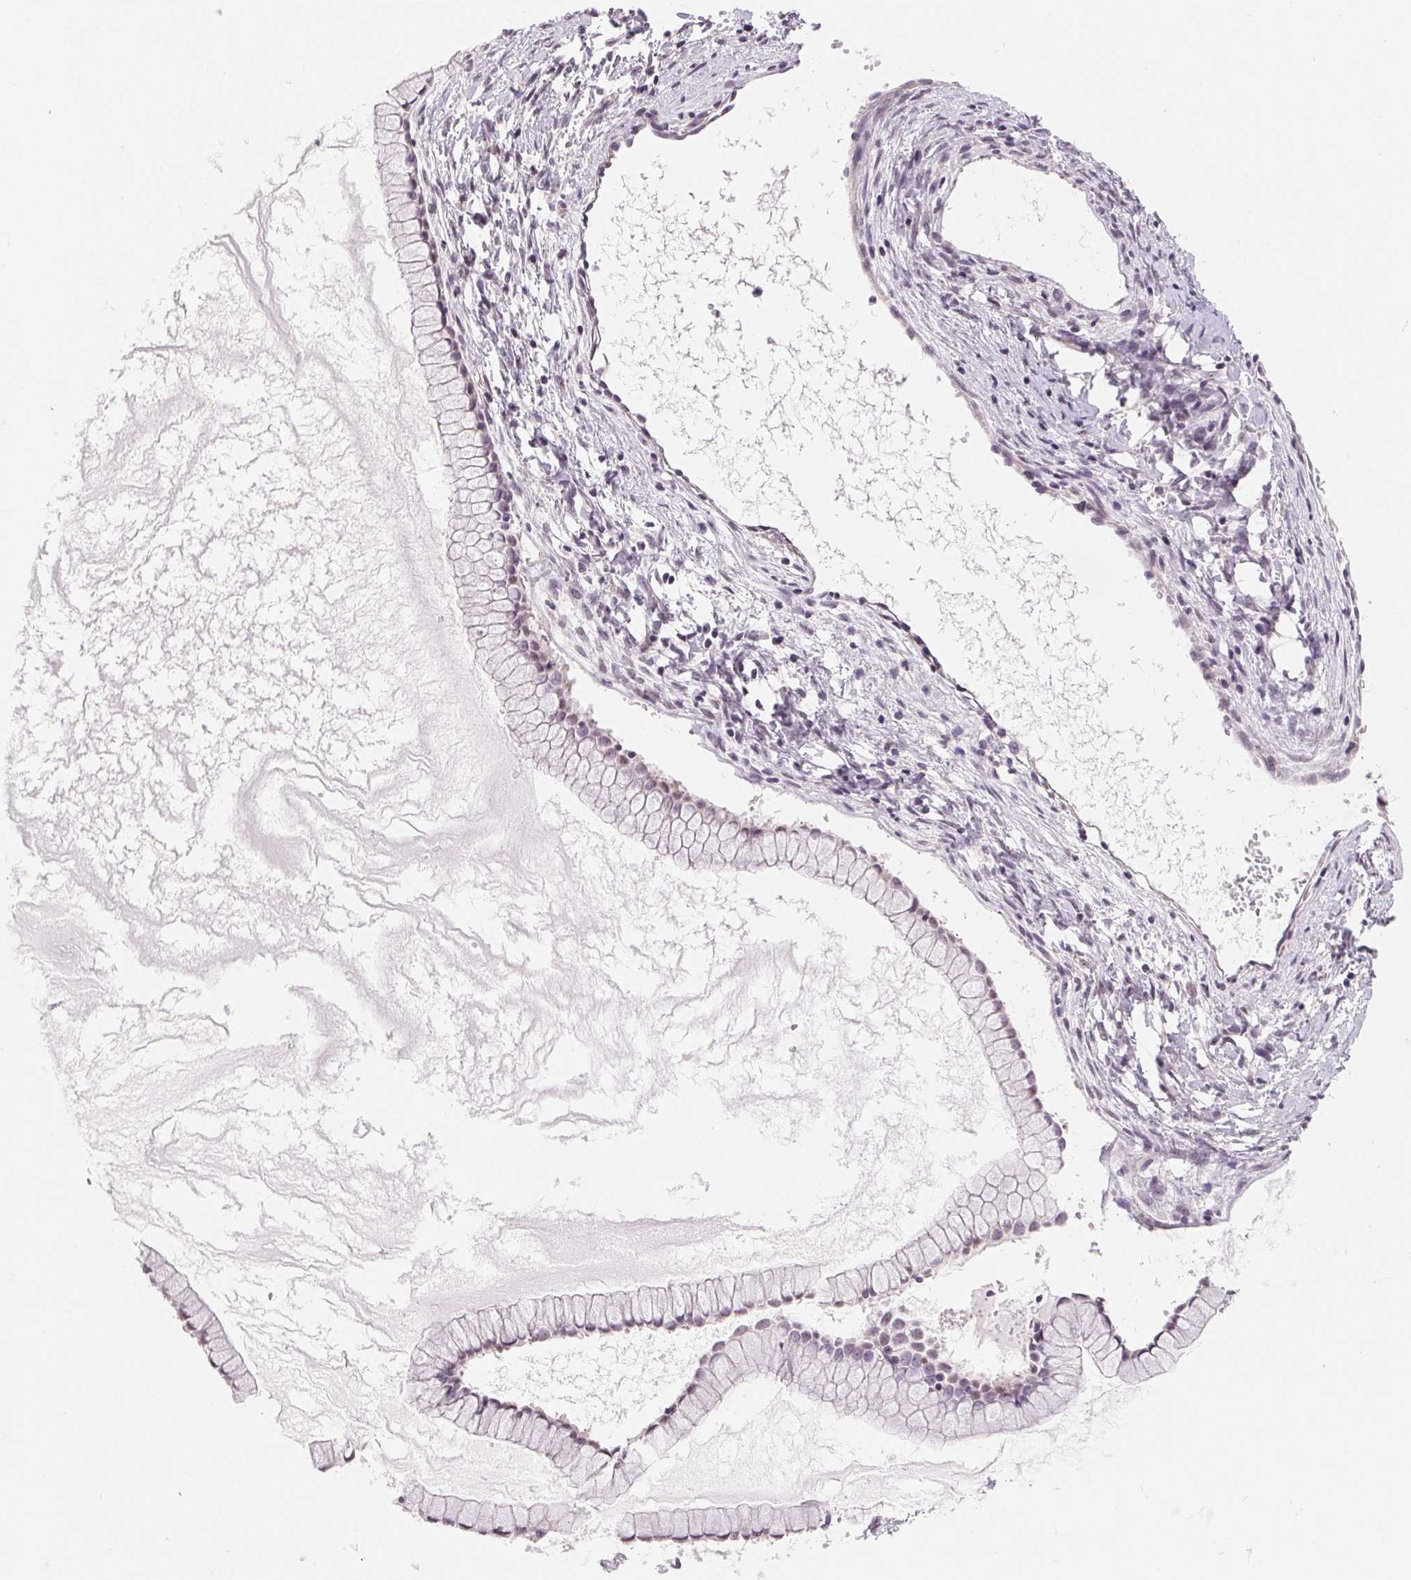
{"staining": {"intensity": "weak", "quantity": "25%-75%", "location": "nuclear"}, "tissue": "ovarian cancer", "cell_type": "Tumor cells", "image_type": "cancer", "snomed": [{"axis": "morphology", "description": "Cystadenocarcinoma, mucinous, NOS"}, {"axis": "topography", "description": "Ovary"}], "caption": "Mucinous cystadenocarcinoma (ovarian) stained for a protein (brown) demonstrates weak nuclear positive positivity in approximately 25%-75% of tumor cells.", "gene": "LCA5L", "patient": {"sex": "female", "age": 41}}